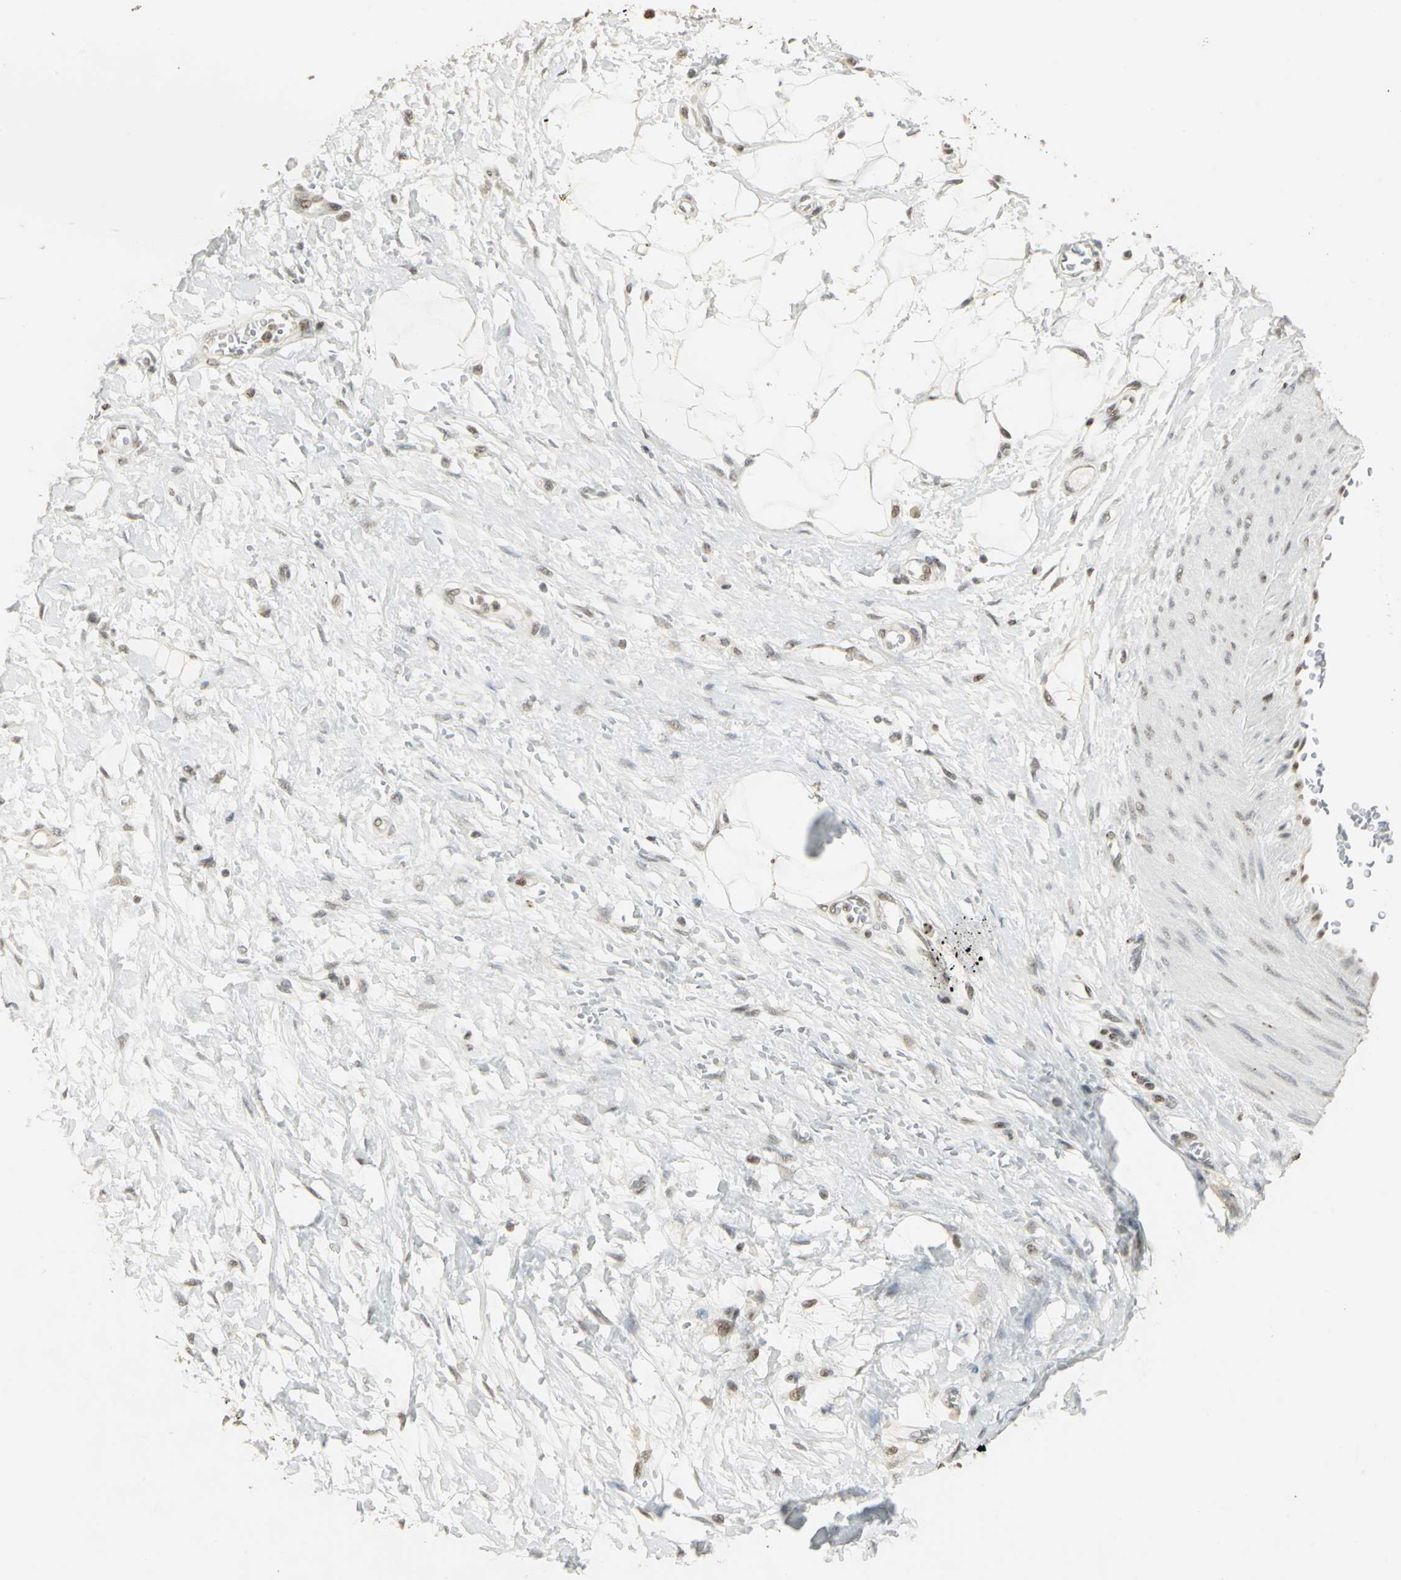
{"staining": {"intensity": "moderate", "quantity": ">75%", "location": "nuclear"}, "tissue": "adipose tissue", "cell_type": "Adipocytes", "image_type": "normal", "snomed": [{"axis": "morphology", "description": "Normal tissue, NOS"}, {"axis": "morphology", "description": "Urothelial carcinoma, High grade"}, {"axis": "topography", "description": "Vascular tissue"}, {"axis": "topography", "description": "Urinary bladder"}], "caption": "A high-resolution histopathology image shows IHC staining of normal adipose tissue, which shows moderate nuclear positivity in approximately >75% of adipocytes. Using DAB (brown) and hematoxylin (blue) stains, captured at high magnification using brightfield microscopy.", "gene": "CBX3", "patient": {"sex": "female", "age": 56}}